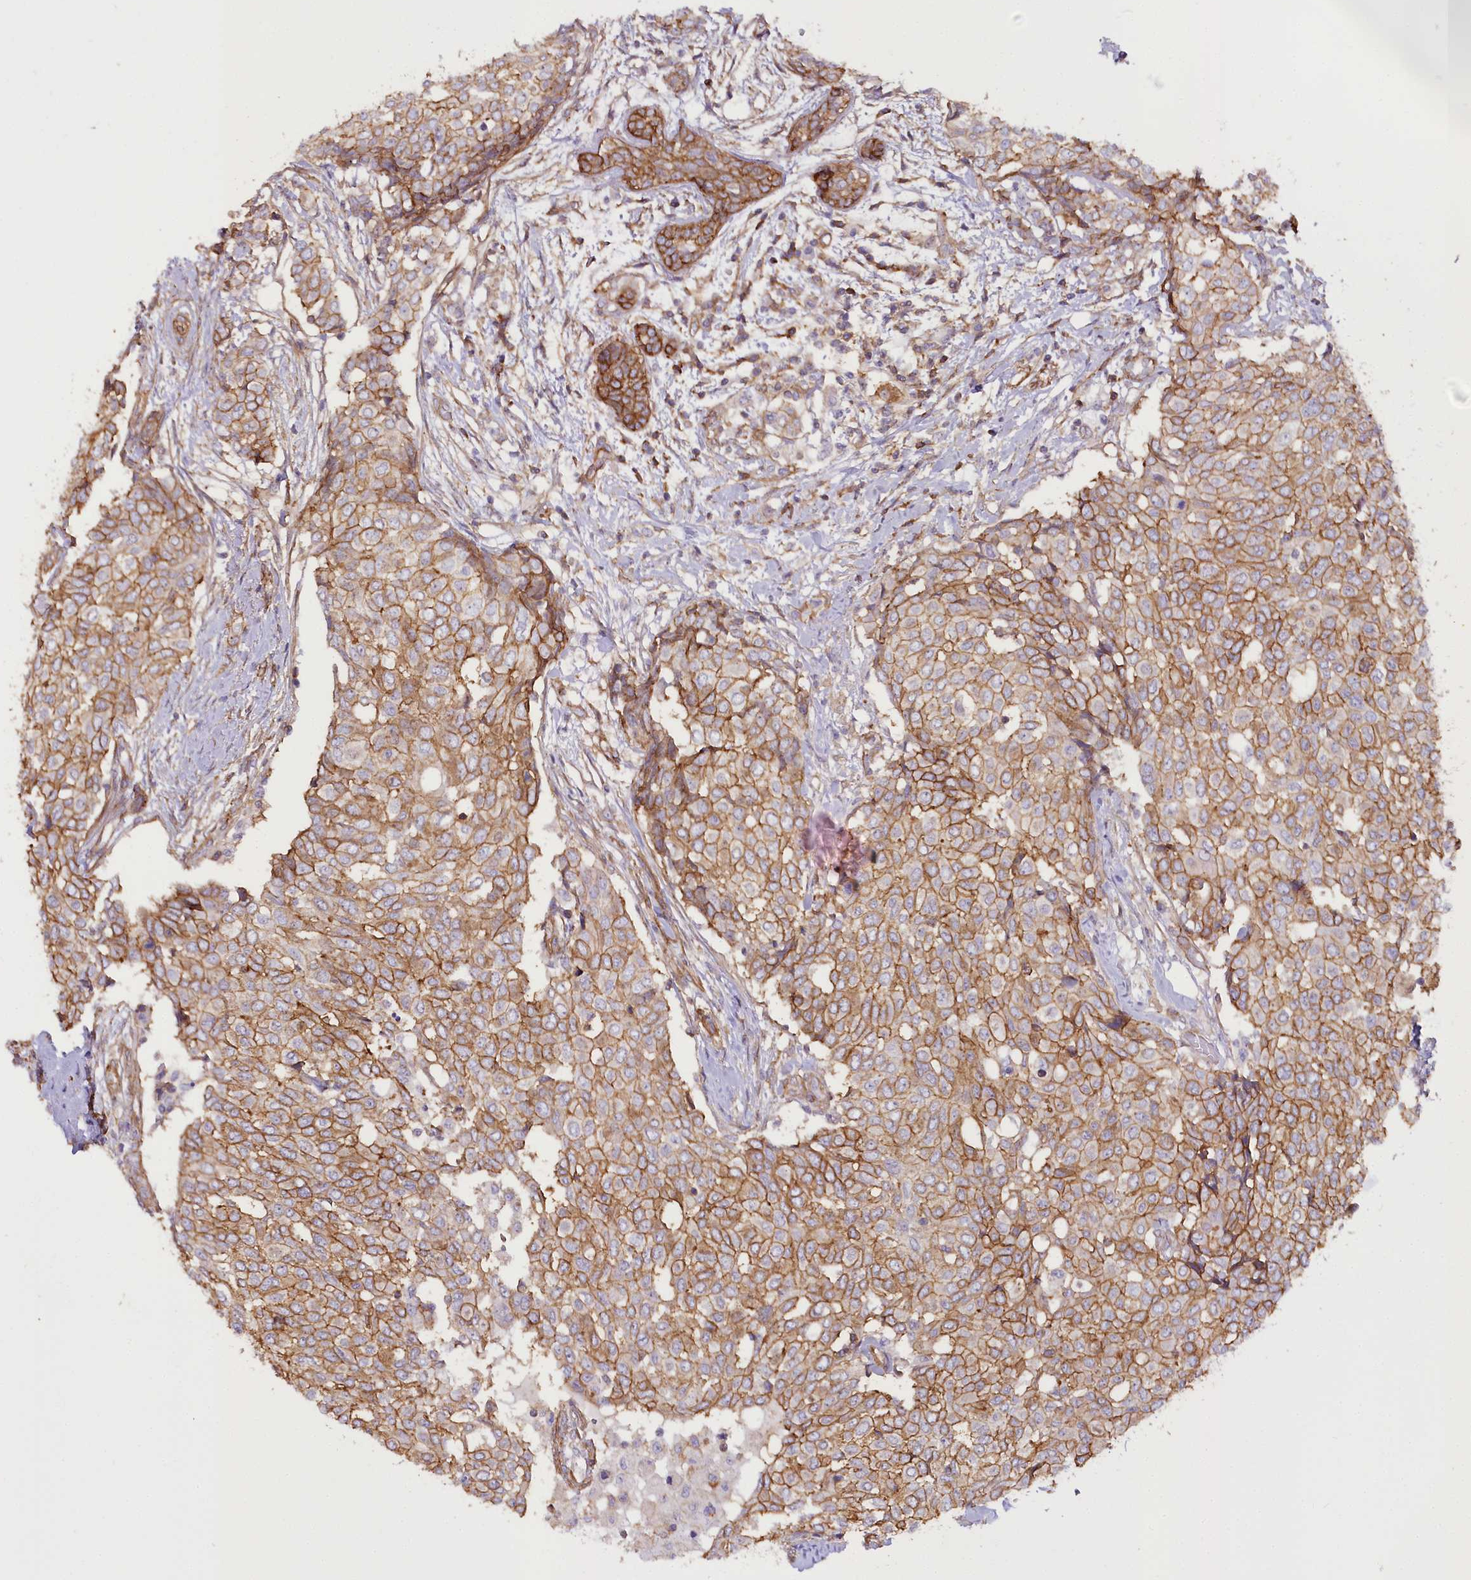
{"staining": {"intensity": "moderate", "quantity": ">75%", "location": "cytoplasmic/membranous"}, "tissue": "breast cancer", "cell_type": "Tumor cells", "image_type": "cancer", "snomed": [{"axis": "morphology", "description": "Lobular carcinoma"}, {"axis": "topography", "description": "Breast"}], "caption": "Moderate cytoplasmic/membranous expression is identified in about >75% of tumor cells in breast lobular carcinoma.", "gene": "SYNPO2", "patient": {"sex": "female", "age": 51}}